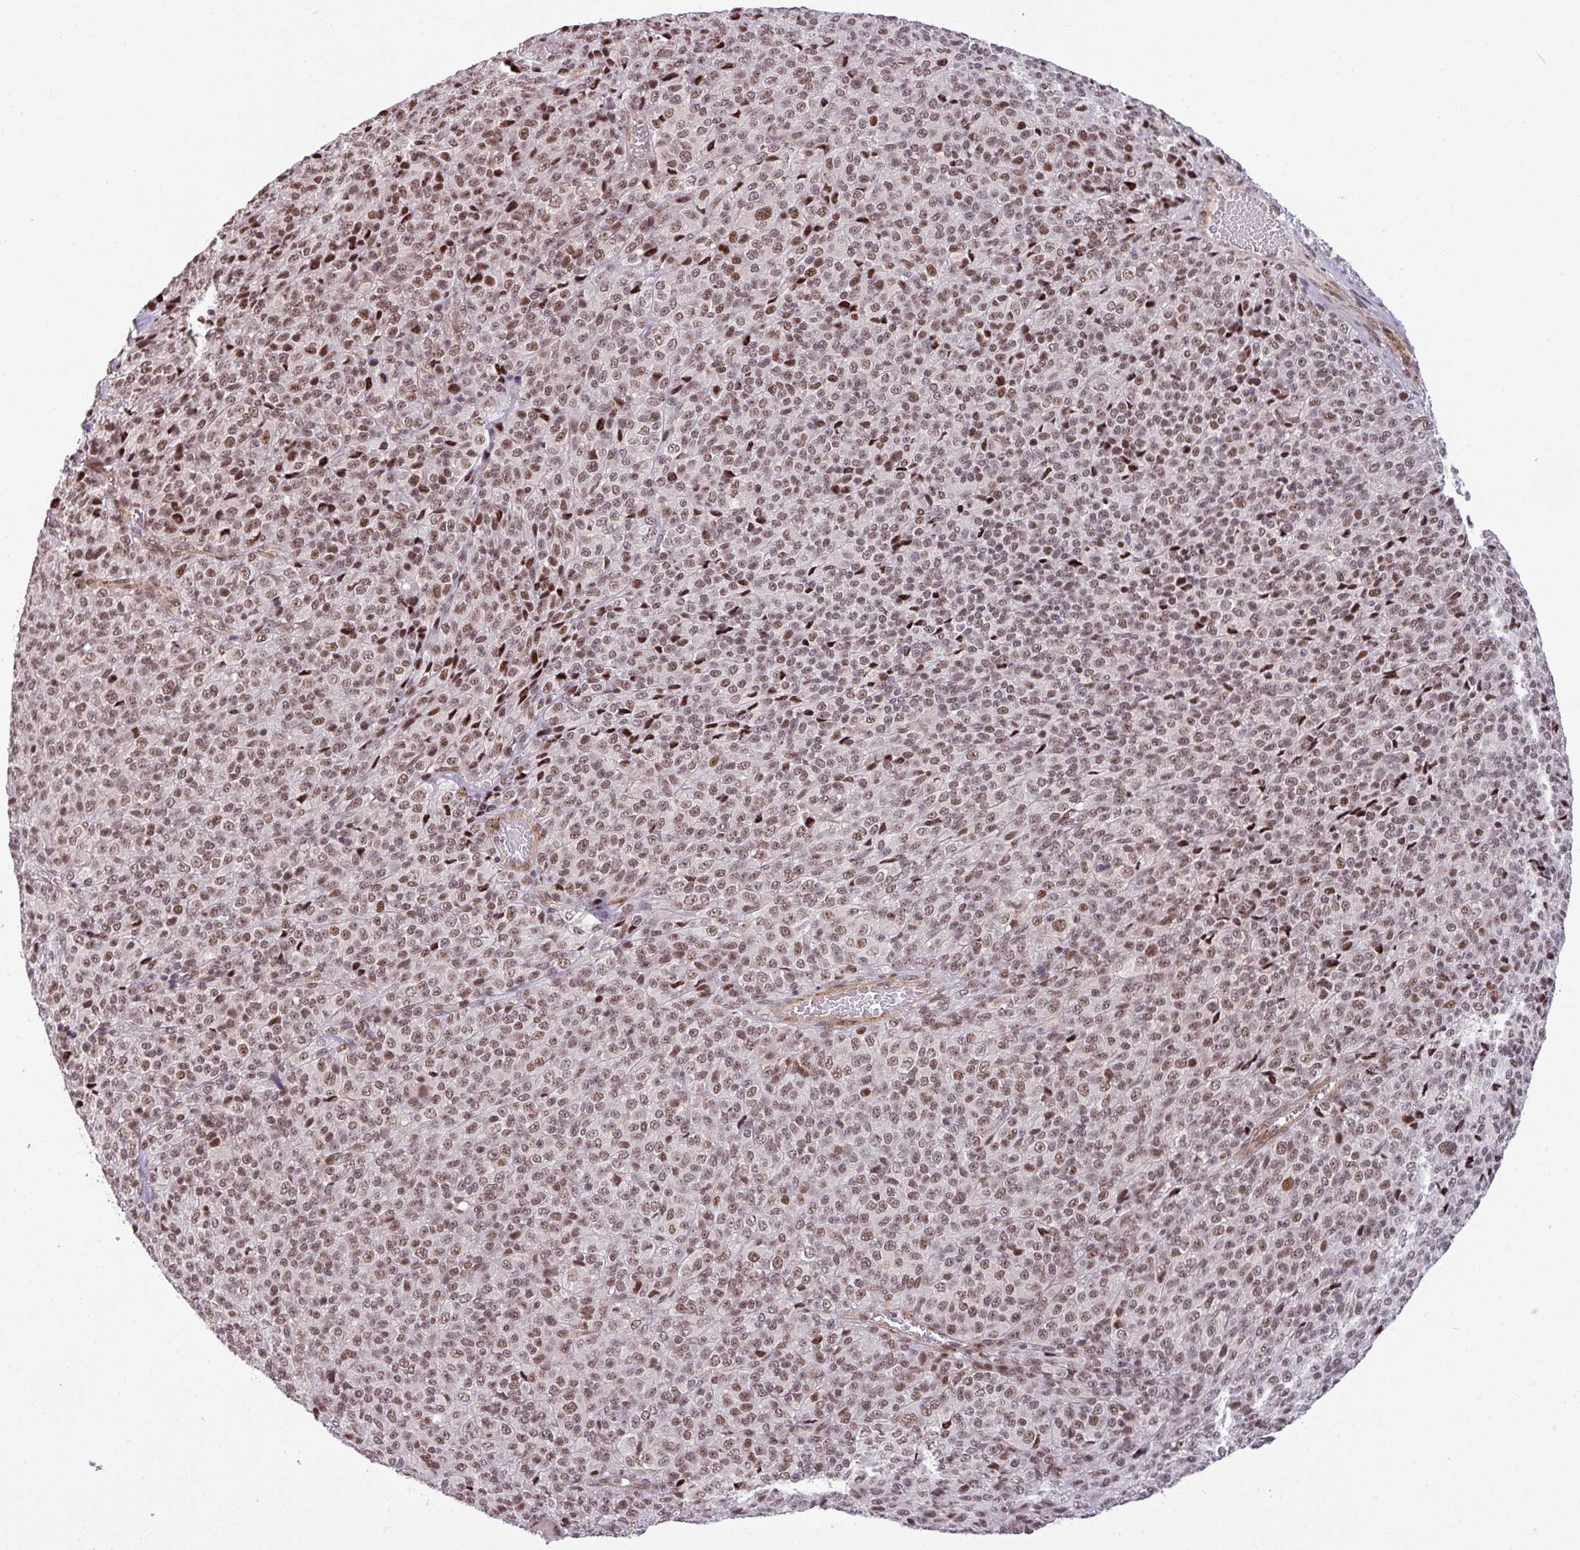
{"staining": {"intensity": "moderate", "quantity": ">75%", "location": "nuclear"}, "tissue": "melanoma", "cell_type": "Tumor cells", "image_type": "cancer", "snomed": [{"axis": "morphology", "description": "Malignant melanoma, Metastatic site"}, {"axis": "topography", "description": "Brain"}], "caption": "Moderate nuclear positivity is seen in about >75% of tumor cells in melanoma. The protein is stained brown, and the nuclei are stained in blue (DAB (3,3'-diaminobenzidine) IHC with brightfield microscopy, high magnification).", "gene": "PTPN20", "patient": {"sex": "female", "age": 56}}